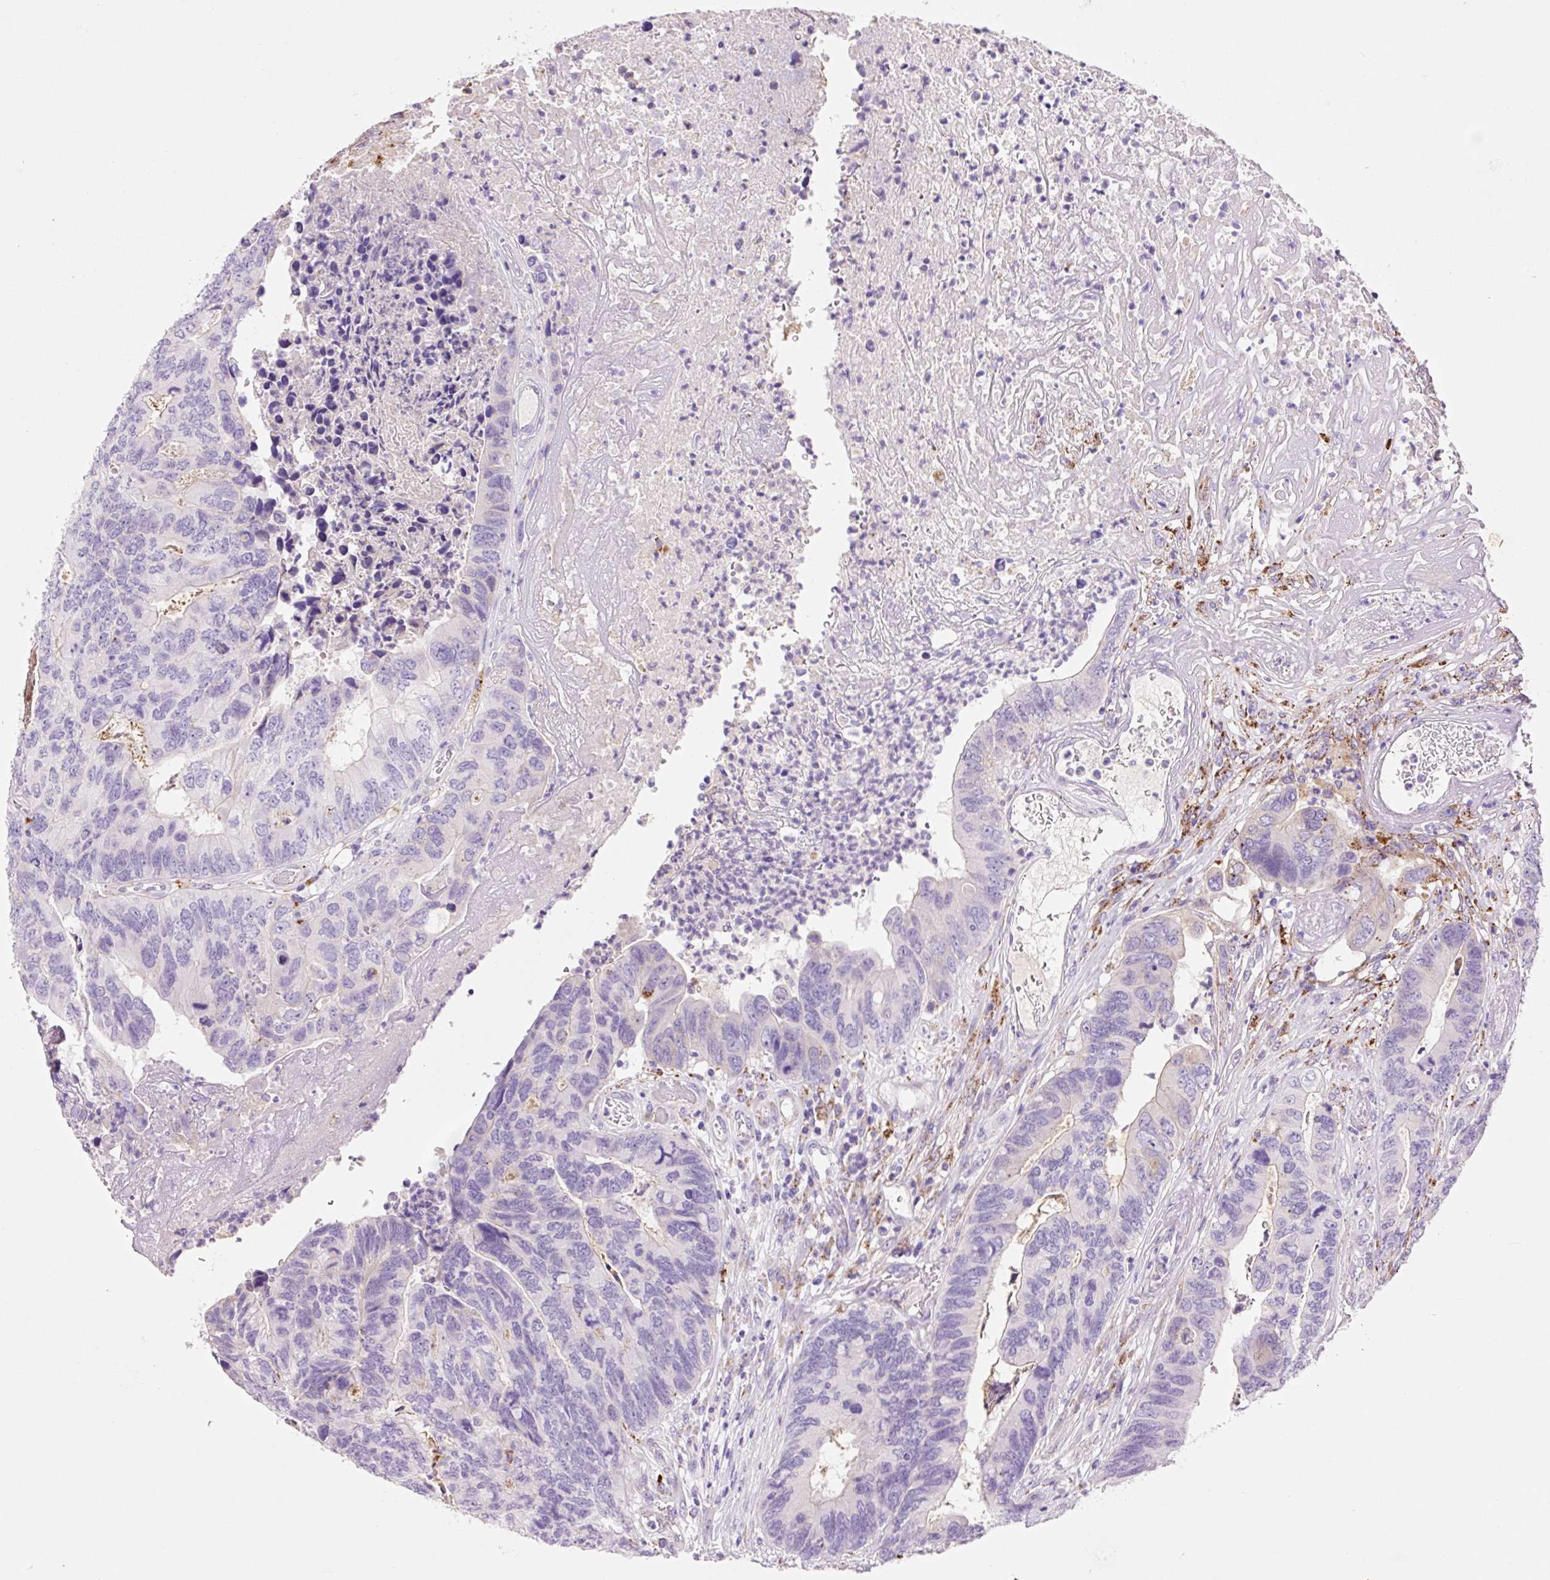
{"staining": {"intensity": "negative", "quantity": "none", "location": "none"}, "tissue": "colorectal cancer", "cell_type": "Tumor cells", "image_type": "cancer", "snomed": [{"axis": "morphology", "description": "Adenocarcinoma, NOS"}, {"axis": "topography", "description": "Colon"}], "caption": "A histopathology image of colorectal cancer (adenocarcinoma) stained for a protein reveals no brown staining in tumor cells. Brightfield microscopy of IHC stained with DAB (3,3'-diaminobenzidine) (brown) and hematoxylin (blue), captured at high magnification.", "gene": "HEXA", "patient": {"sex": "female", "age": 67}}